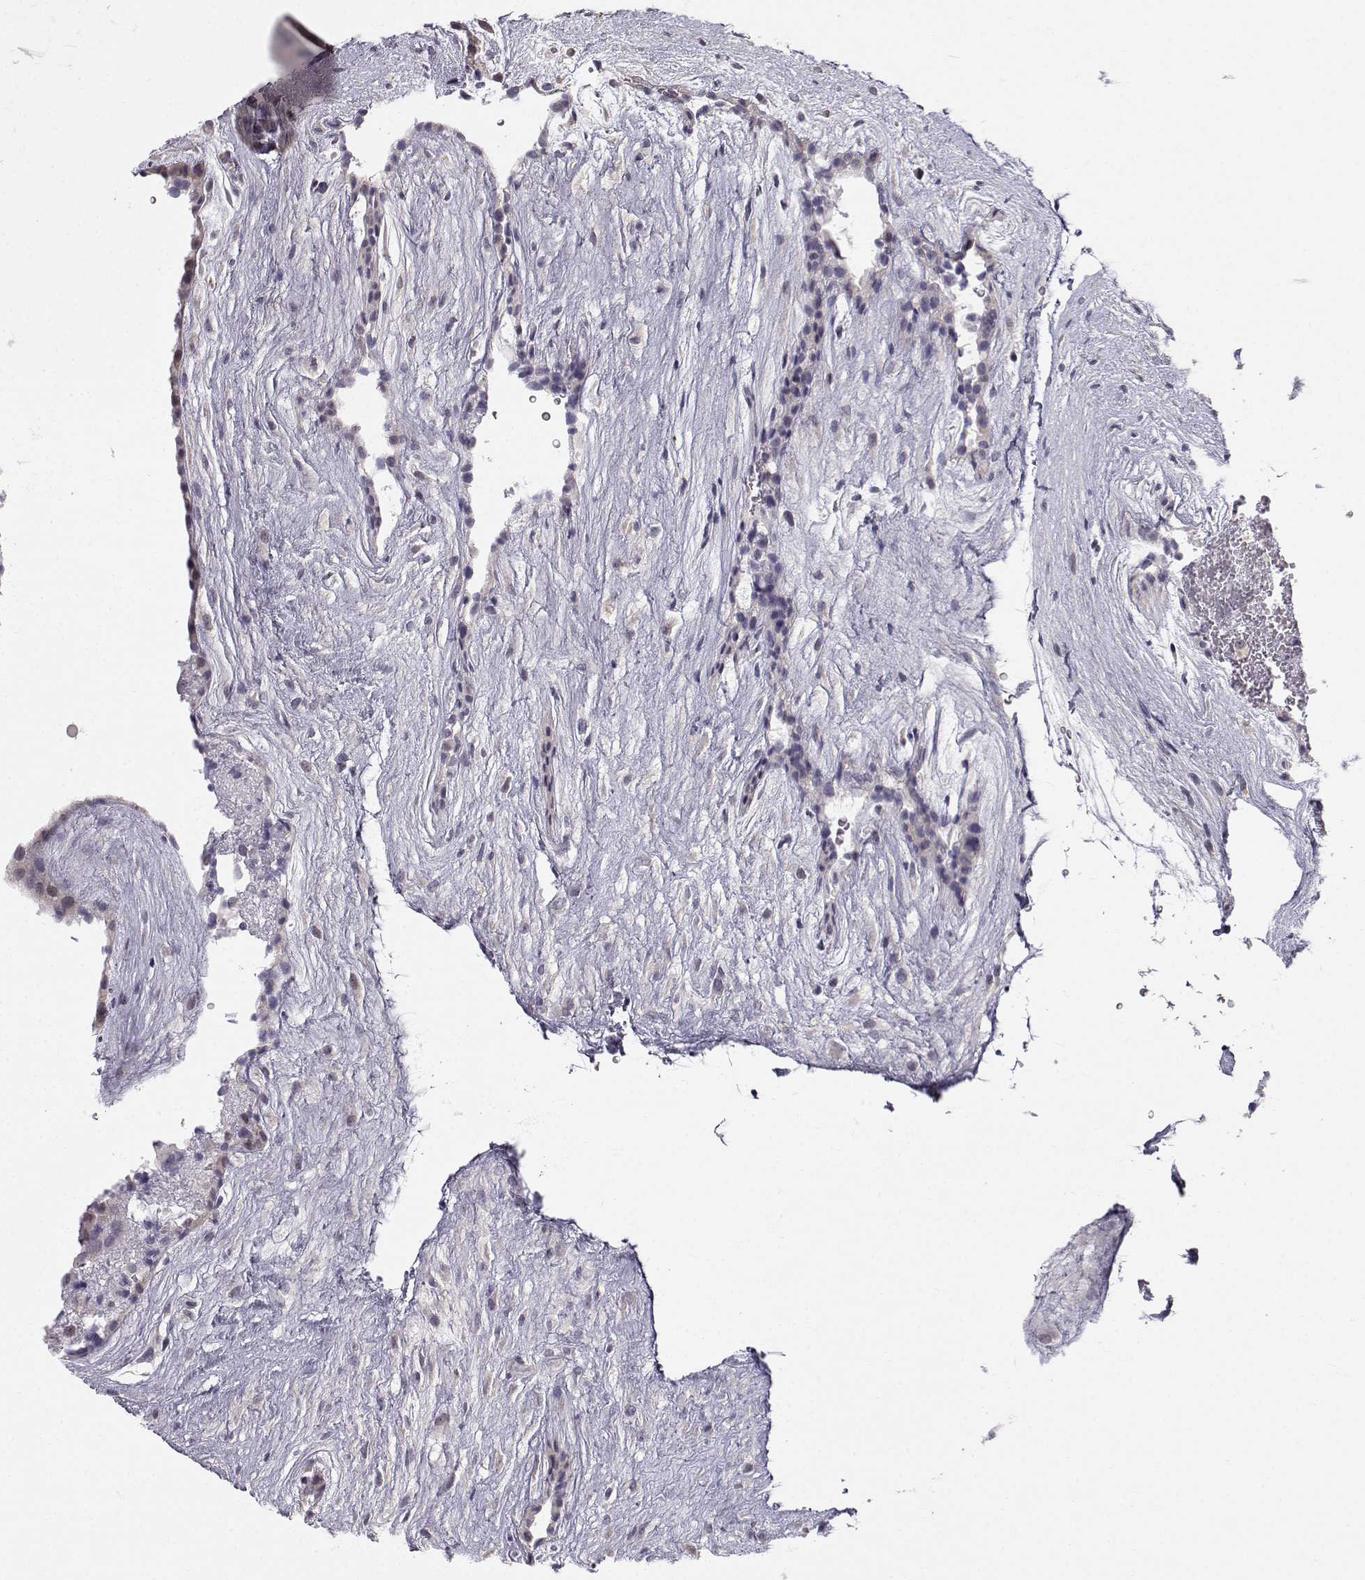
{"staining": {"intensity": "negative", "quantity": "none", "location": "none"}, "tissue": "placenta", "cell_type": "Decidual cells", "image_type": "normal", "snomed": [{"axis": "morphology", "description": "Normal tissue, NOS"}, {"axis": "topography", "description": "Placenta"}], "caption": "Protein analysis of normal placenta displays no significant positivity in decidual cells.", "gene": "ZNF185", "patient": {"sex": "female", "age": 19}}